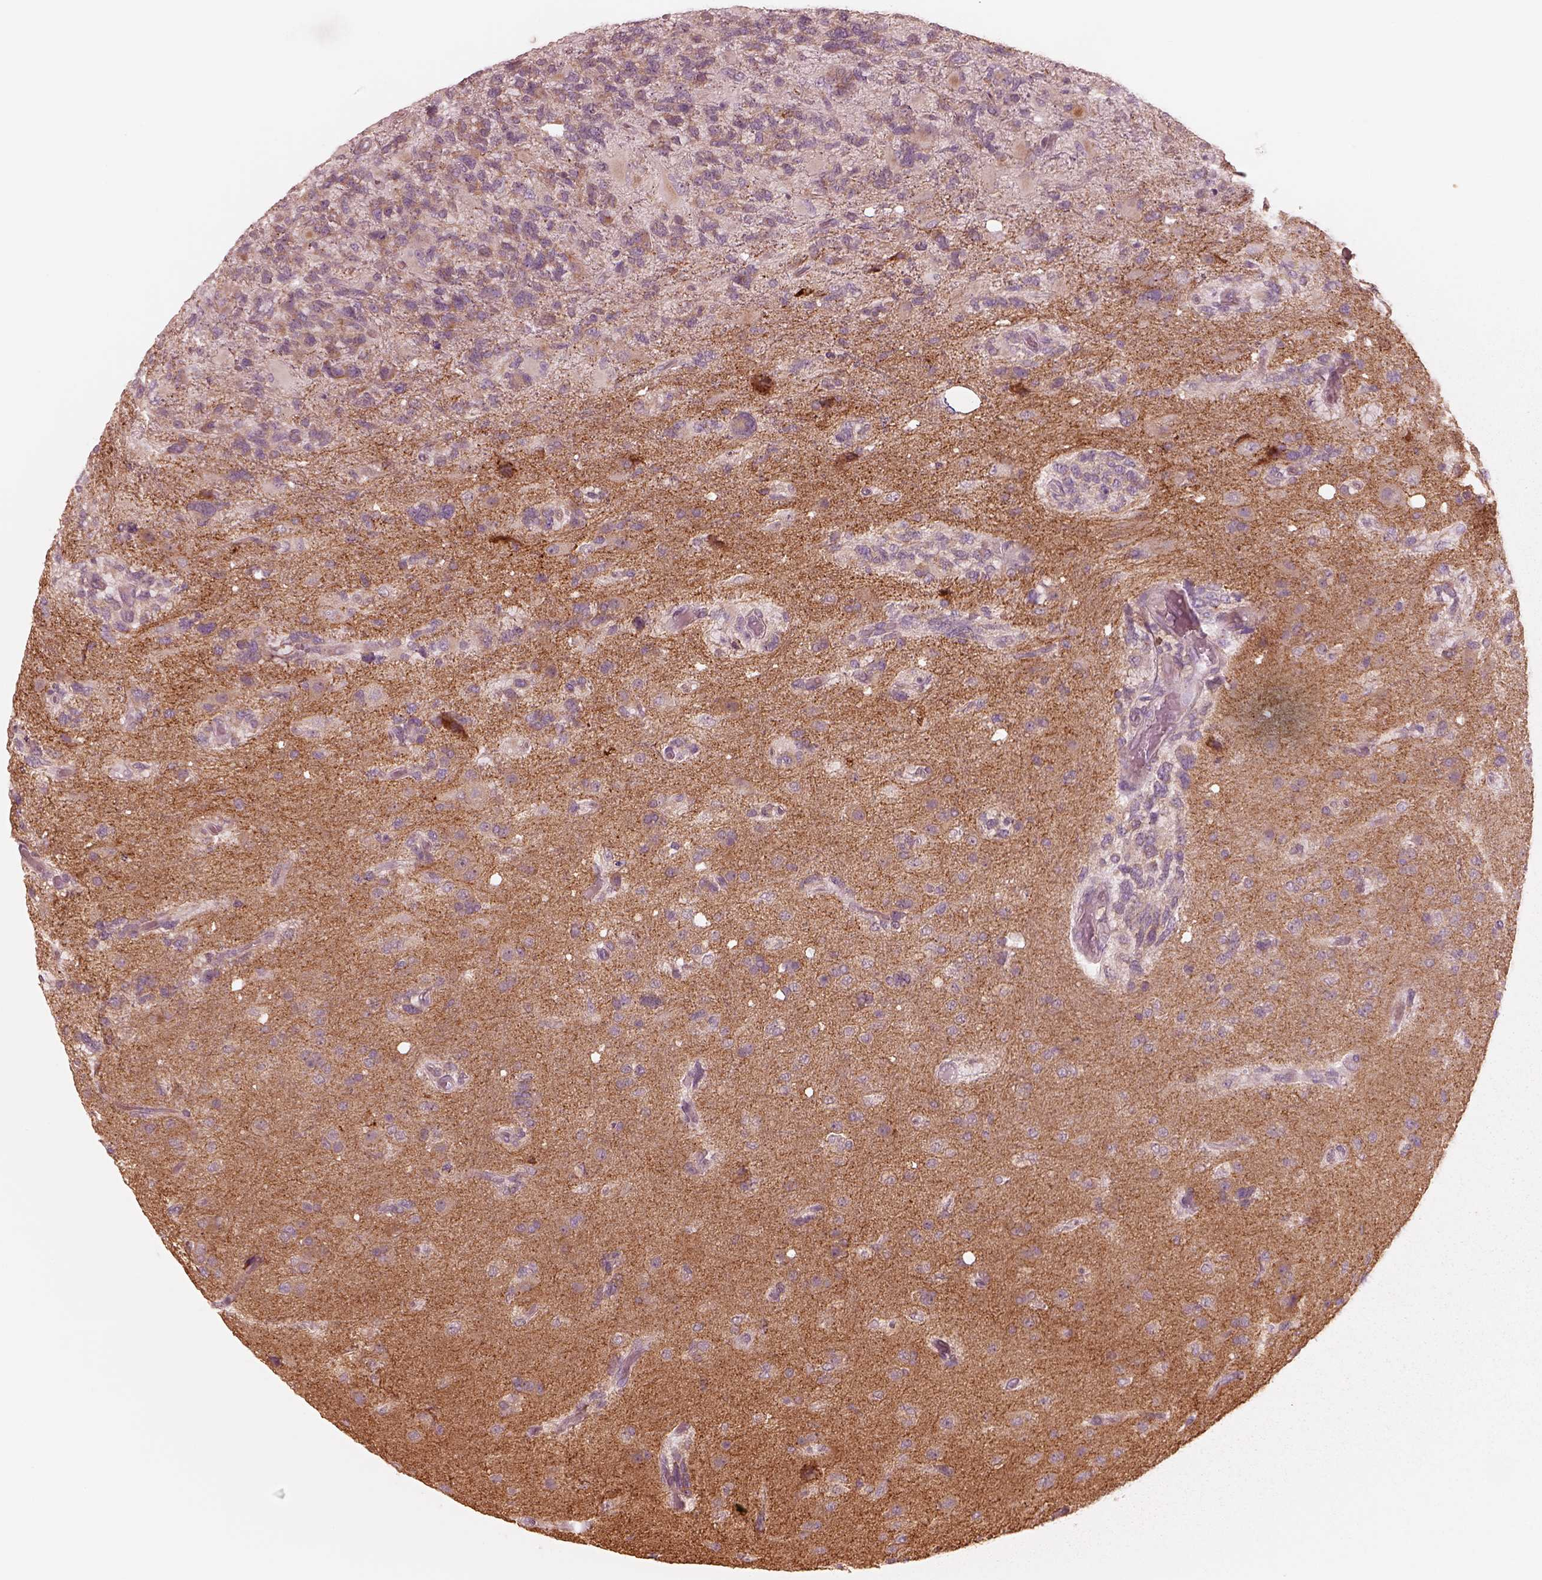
{"staining": {"intensity": "negative", "quantity": "none", "location": "none"}, "tissue": "glioma", "cell_type": "Tumor cells", "image_type": "cancer", "snomed": [{"axis": "morphology", "description": "Glioma, malignant, High grade"}, {"axis": "topography", "description": "Brain"}], "caption": "Malignant high-grade glioma stained for a protein using immunohistochemistry exhibits no expression tumor cells.", "gene": "RAB3C", "patient": {"sex": "female", "age": 71}}